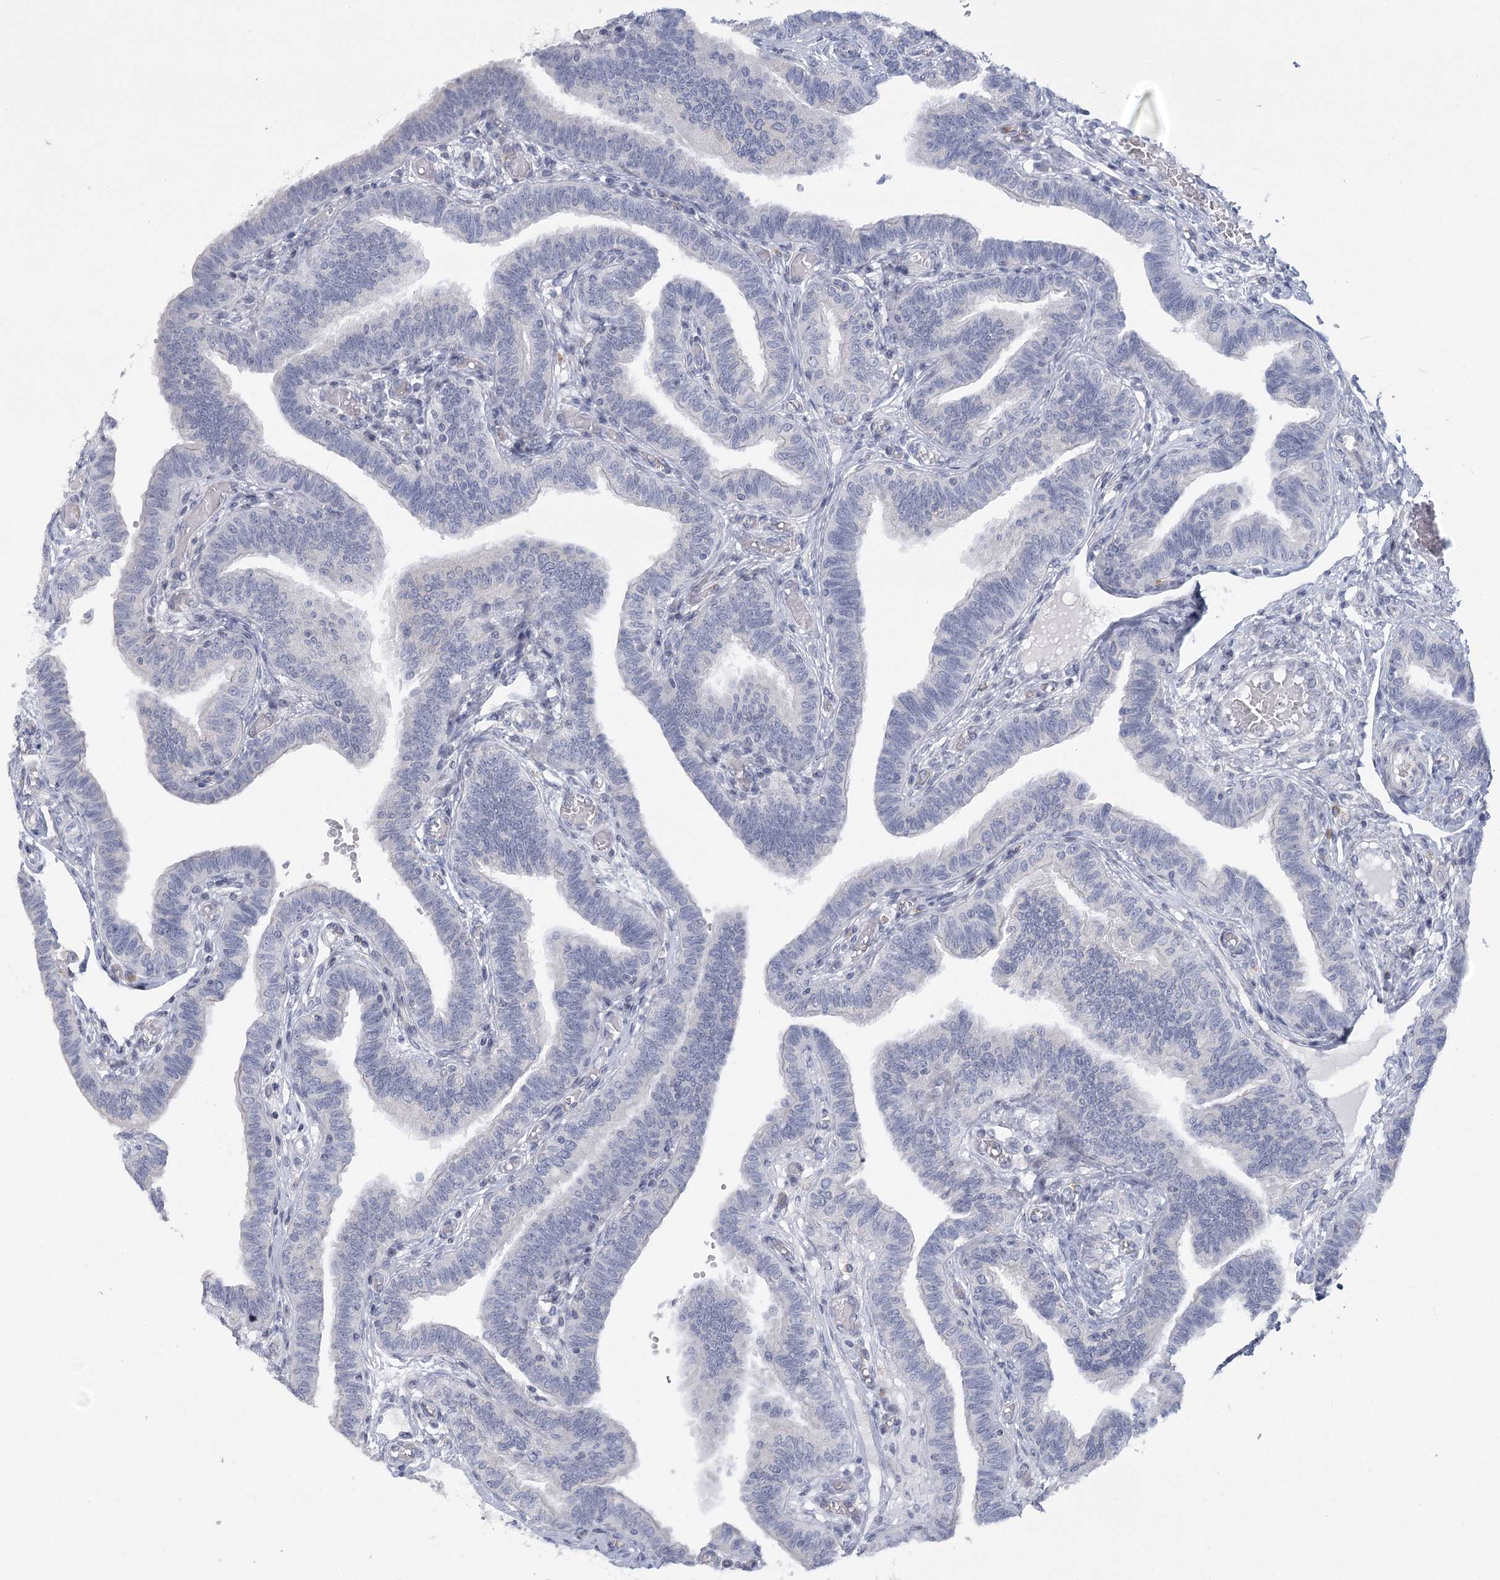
{"staining": {"intensity": "negative", "quantity": "none", "location": "none"}, "tissue": "fallopian tube", "cell_type": "Glandular cells", "image_type": "normal", "snomed": [{"axis": "morphology", "description": "Normal tissue, NOS"}, {"axis": "topography", "description": "Fallopian tube"}], "caption": "A micrograph of fallopian tube stained for a protein displays no brown staining in glandular cells. (Stains: DAB IHC with hematoxylin counter stain, Microscopy: brightfield microscopy at high magnification).", "gene": "FAM76B", "patient": {"sex": "female", "age": 39}}